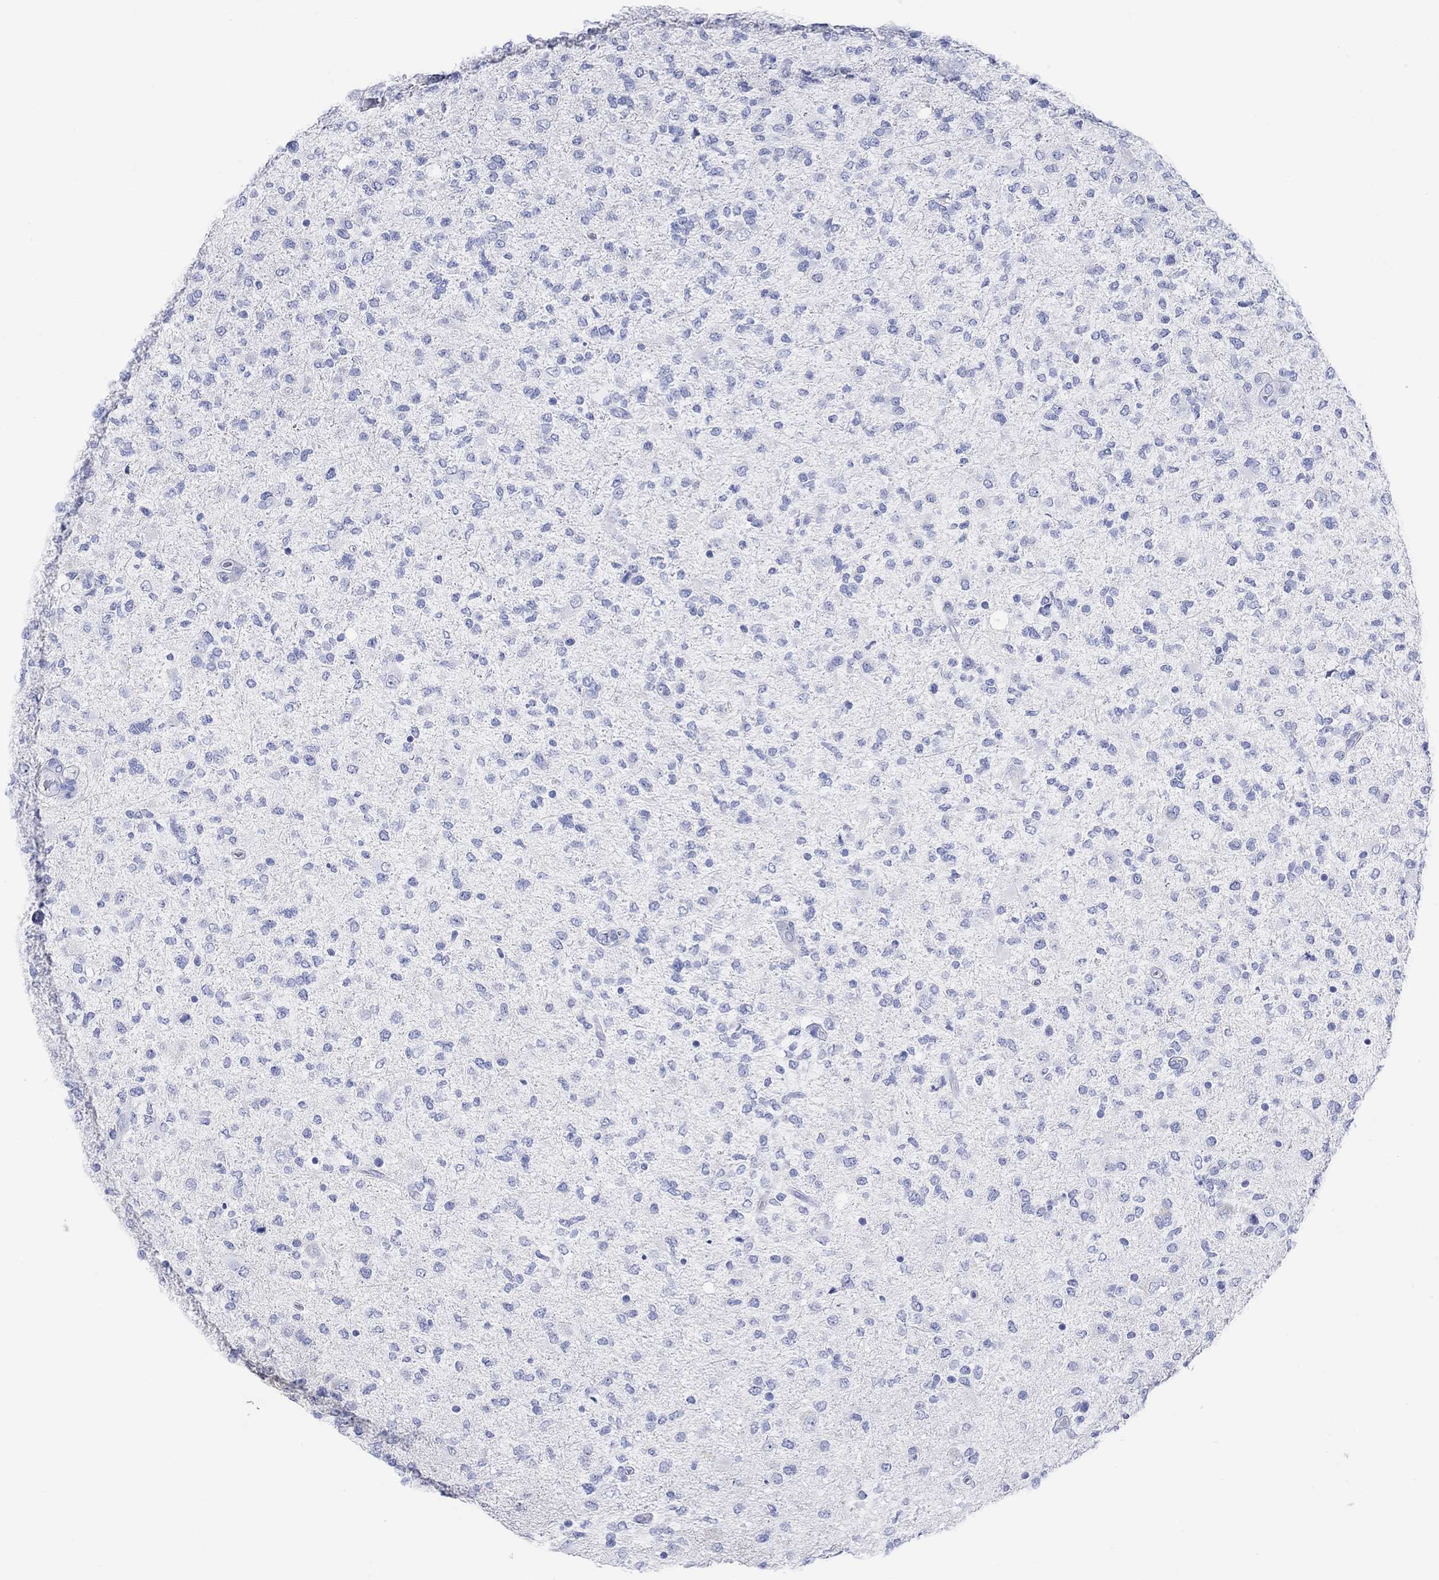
{"staining": {"intensity": "negative", "quantity": "none", "location": "none"}, "tissue": "glioma", "cell_type": "Tumor cells", "image_type": "cancer", "snomed": [{"axis": "morphology", "description": "Glioma, malignant, High grade"}, {"axis": "topography", "description": "Cerebral cortex"}], "caption": "Malignant glioma (high-grade) was stained to show a protein in brown. There is no significant staining in tumor cells. The staining is performed using DAB (3,3'-diaminobenzidine) brown chromogen with nuclei counter-stained in using hematoxylin.", "gene": "P2RY6", "patient": {"sex": "male", "age": 70}}